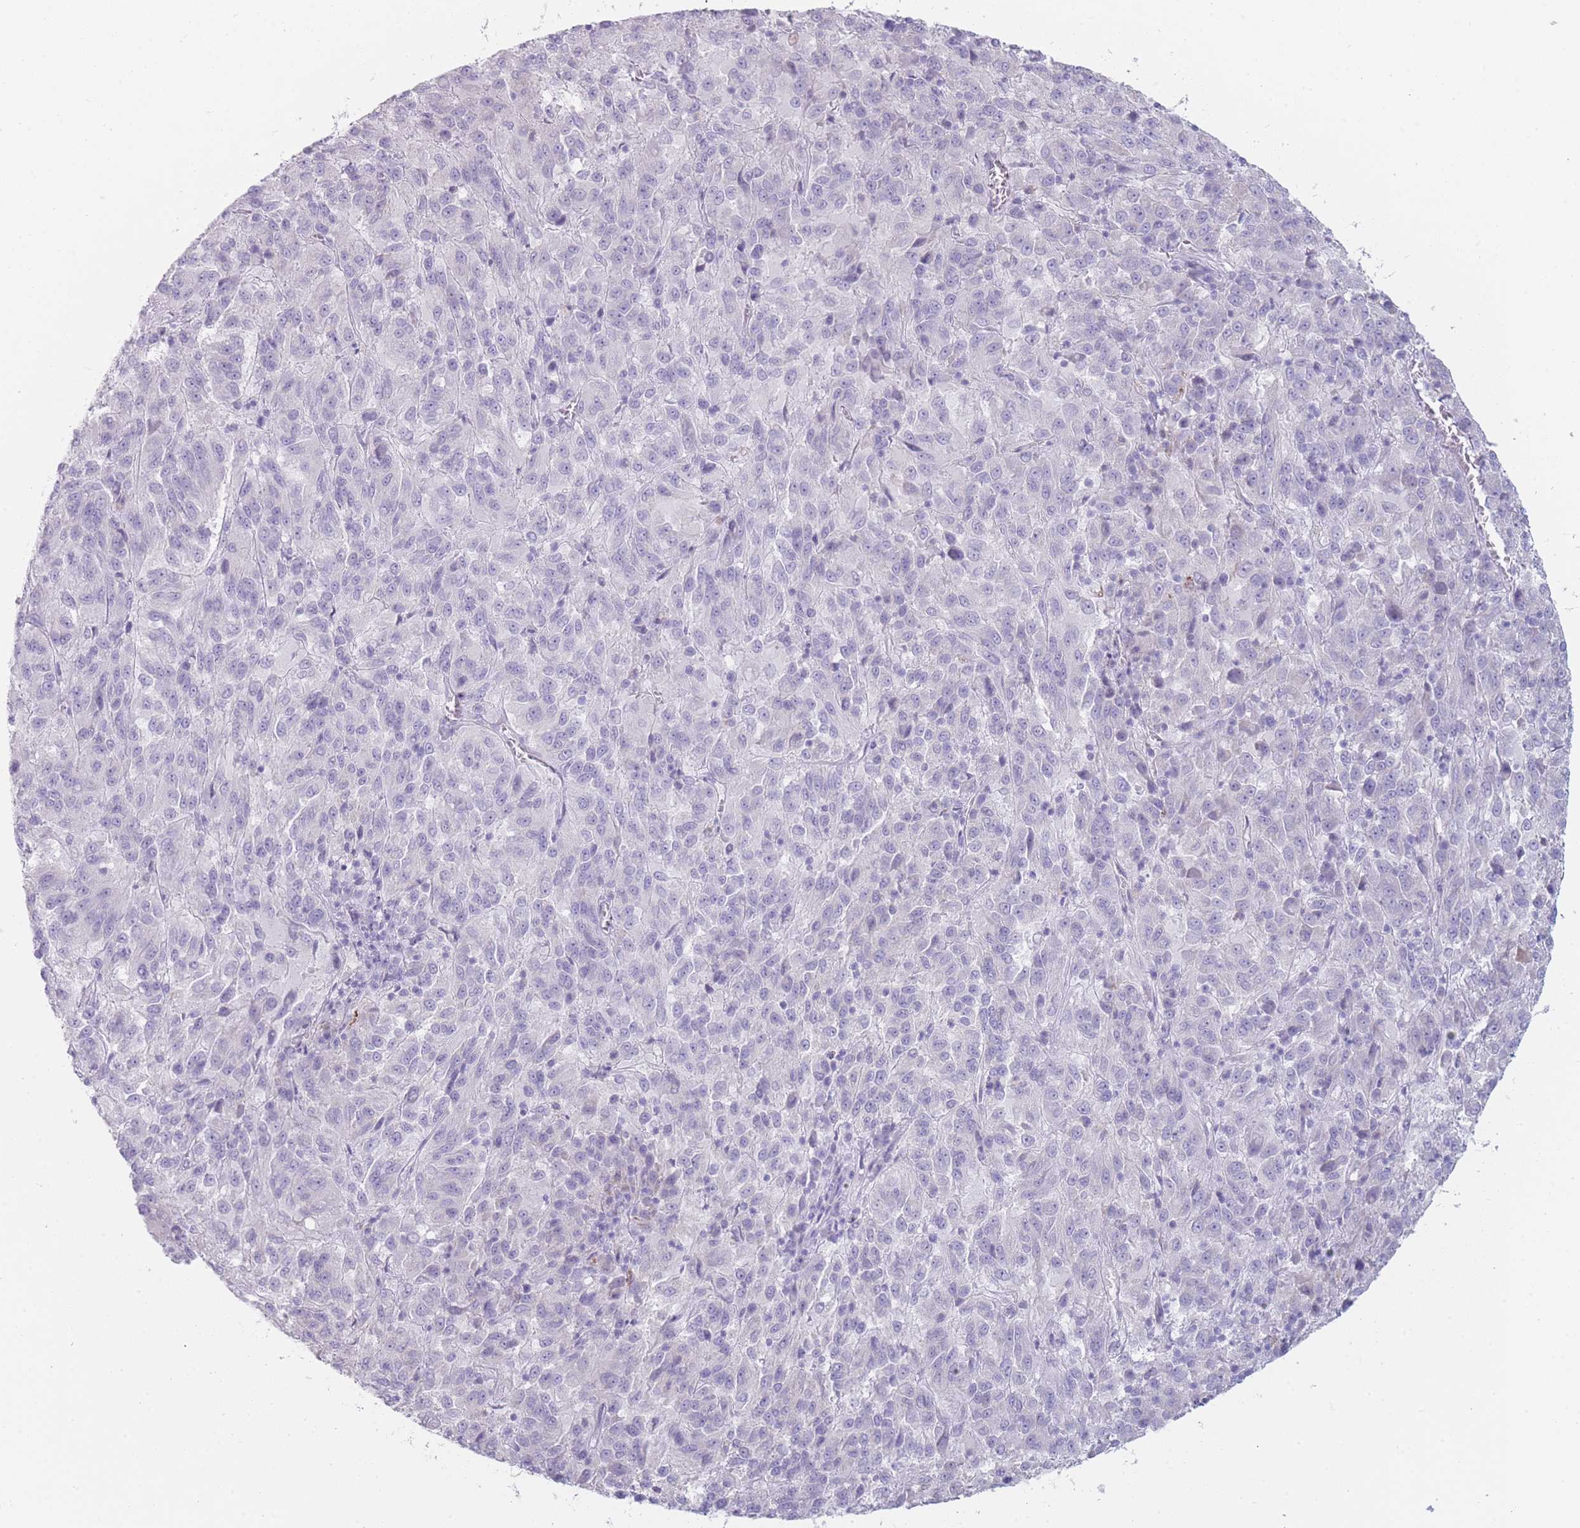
{"staining": {"intensity": "negative", "quantity": "none", "location": "none"}, "tissue": "melanoma", "cell_type": "Tumor cells", "image_type": "cancer", "snomed": [{"axis": "morphology", "description": "Malignant melanoma, Metastatic site"}, {"axis": "topography", "description": "Lung"}], "caption": "Protein analysis of melanoma demonstrates no significant positivity in tumor cells.", "gene": "GPR12", "patient": {"sex": "male", "age": 64}}